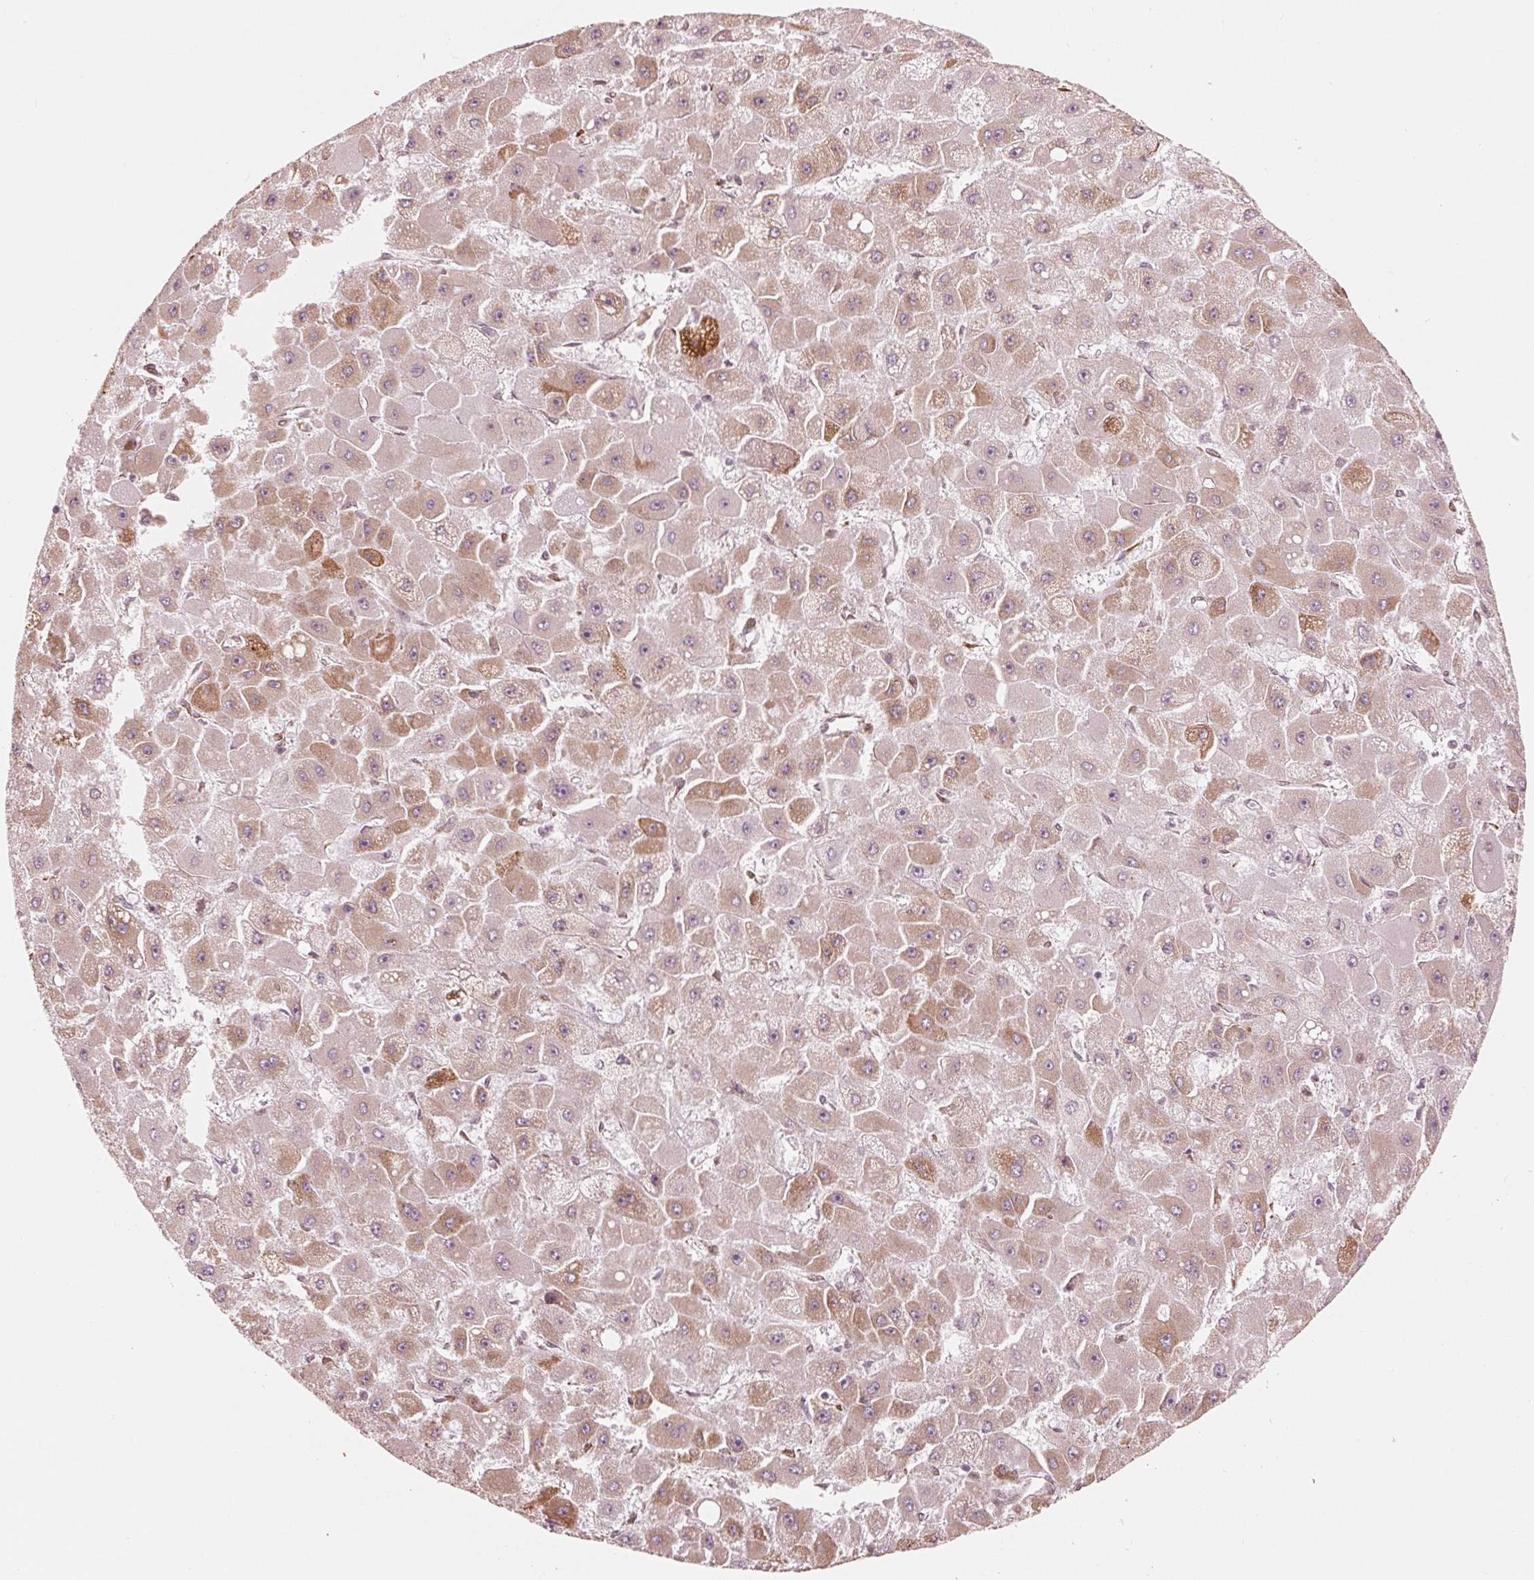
{"staining": {"intensity": "moderate", "quantity": "25%-75%", "location": "cytoplasmic/membranous"}, "tissue": "liver cancer", "cell_type": "Tumor cells", "image_type": "cancer", "snomed": [{"axis": "morphology", "description": "Carcinoma, Hepatocellular, NOS"}, {"axis": "topography", "description": "Liver"}], "caption": "A brown stain labels moderate cytoplasmic/membranous expression of a protein in human hepatocellular carcinoma (liver) tumor cells.", "gene": "IKBIP", "patient": {"sex": "female", "age": 25}}